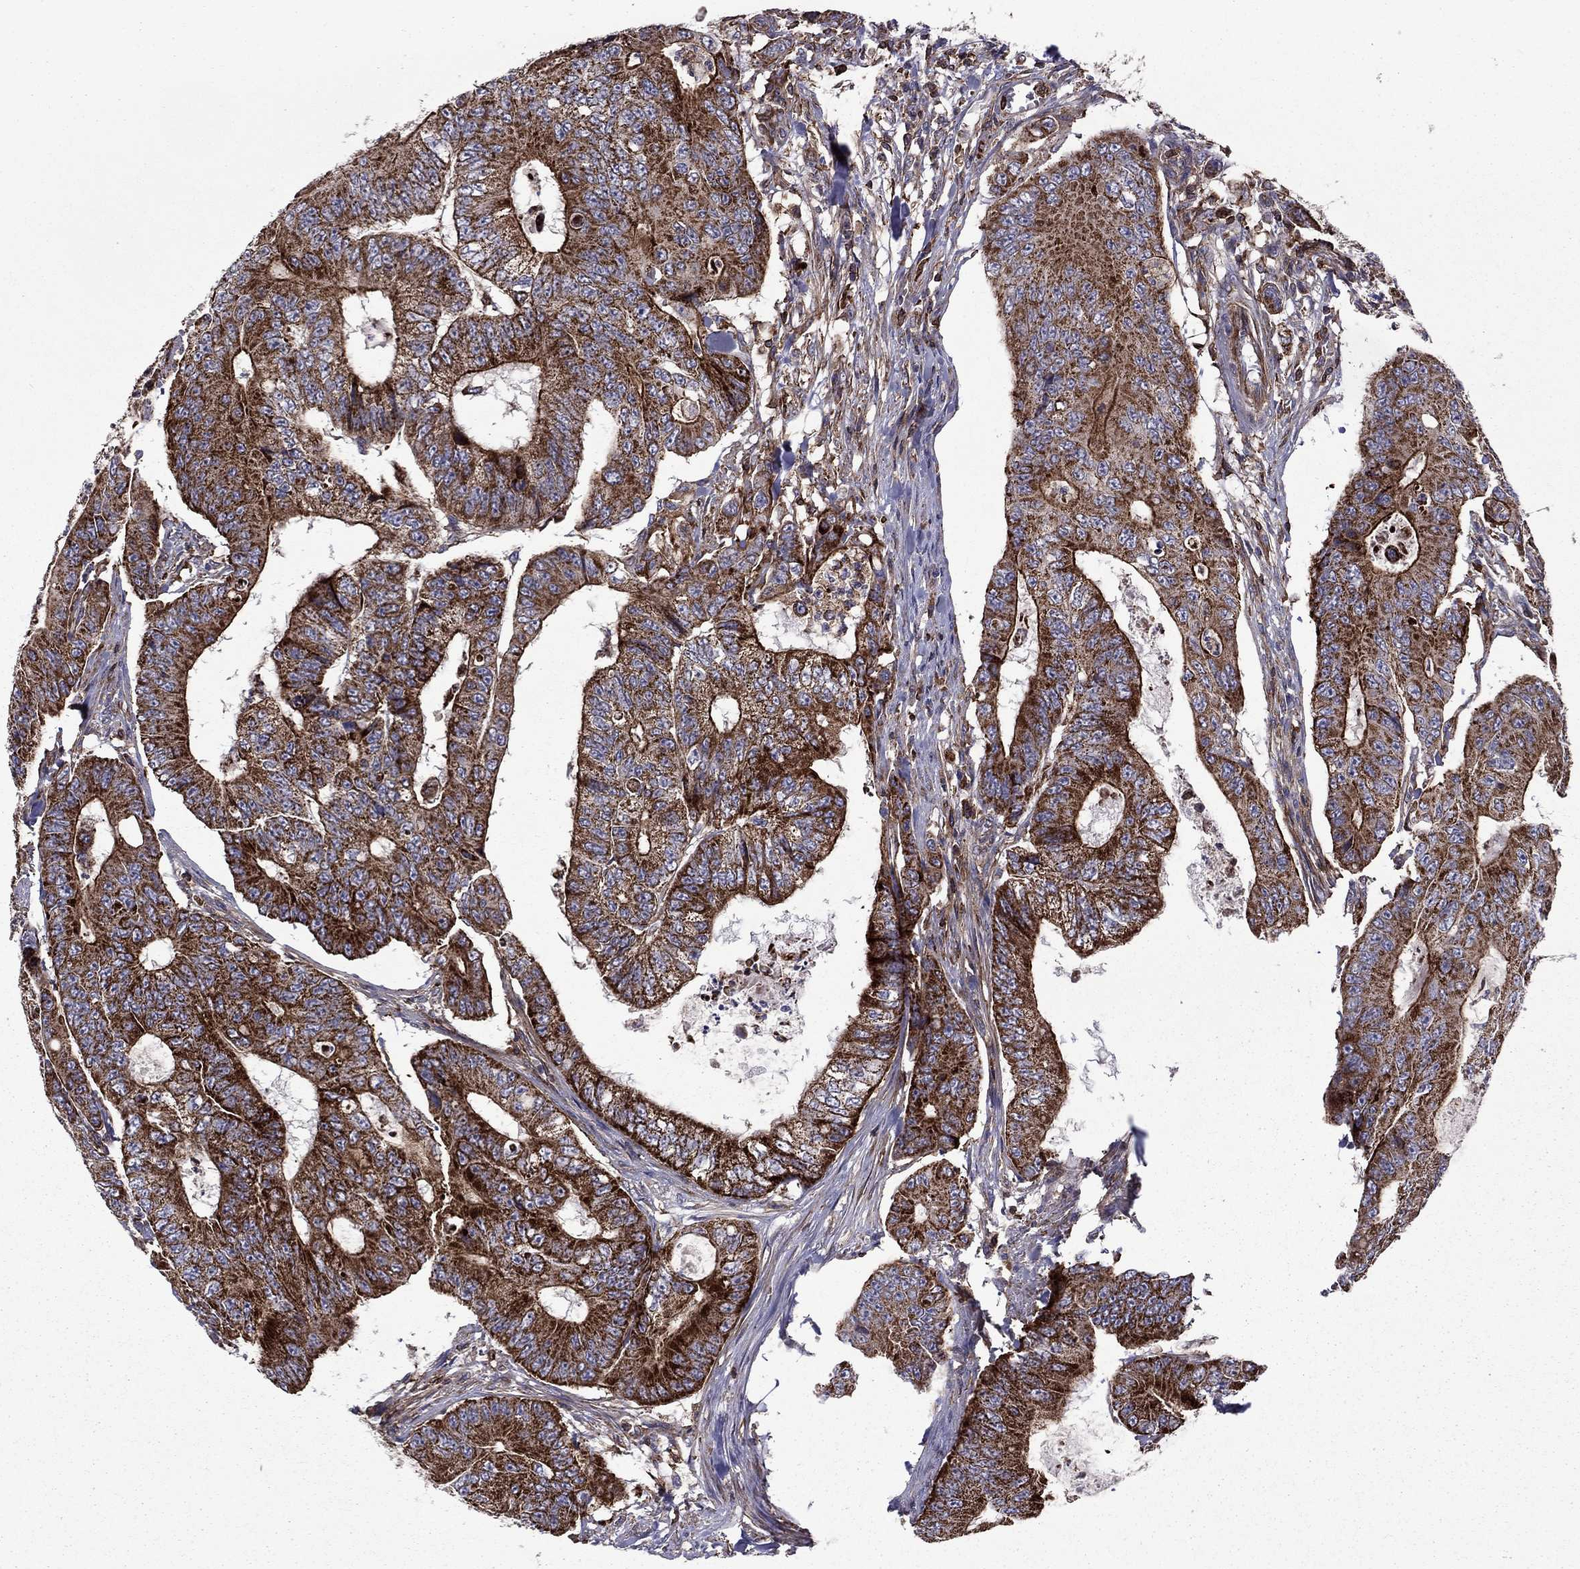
{"staining": {"intensity": "strong", "quantity": "25%-75%", "location": "cytoplasmic/membranous"}, "tissue": "colorectal cancer", "cell_type": "Tumor cells", "image_type": "cancer", "snomed": [{"axis": "morphology", "description": "Adenocarcinoma, NOS"}, {"axis": "topography", "description": "Colon"}], "caption": "This histopathology image demonstrates immunohistochemistry (IHC) staining of colorectal cancer, with high strong cytoplasmic/membranous staining in about 25%-75% of tumor cells.", "gene": "ALG6", "patient": {"sex": "female", "age": 48}}